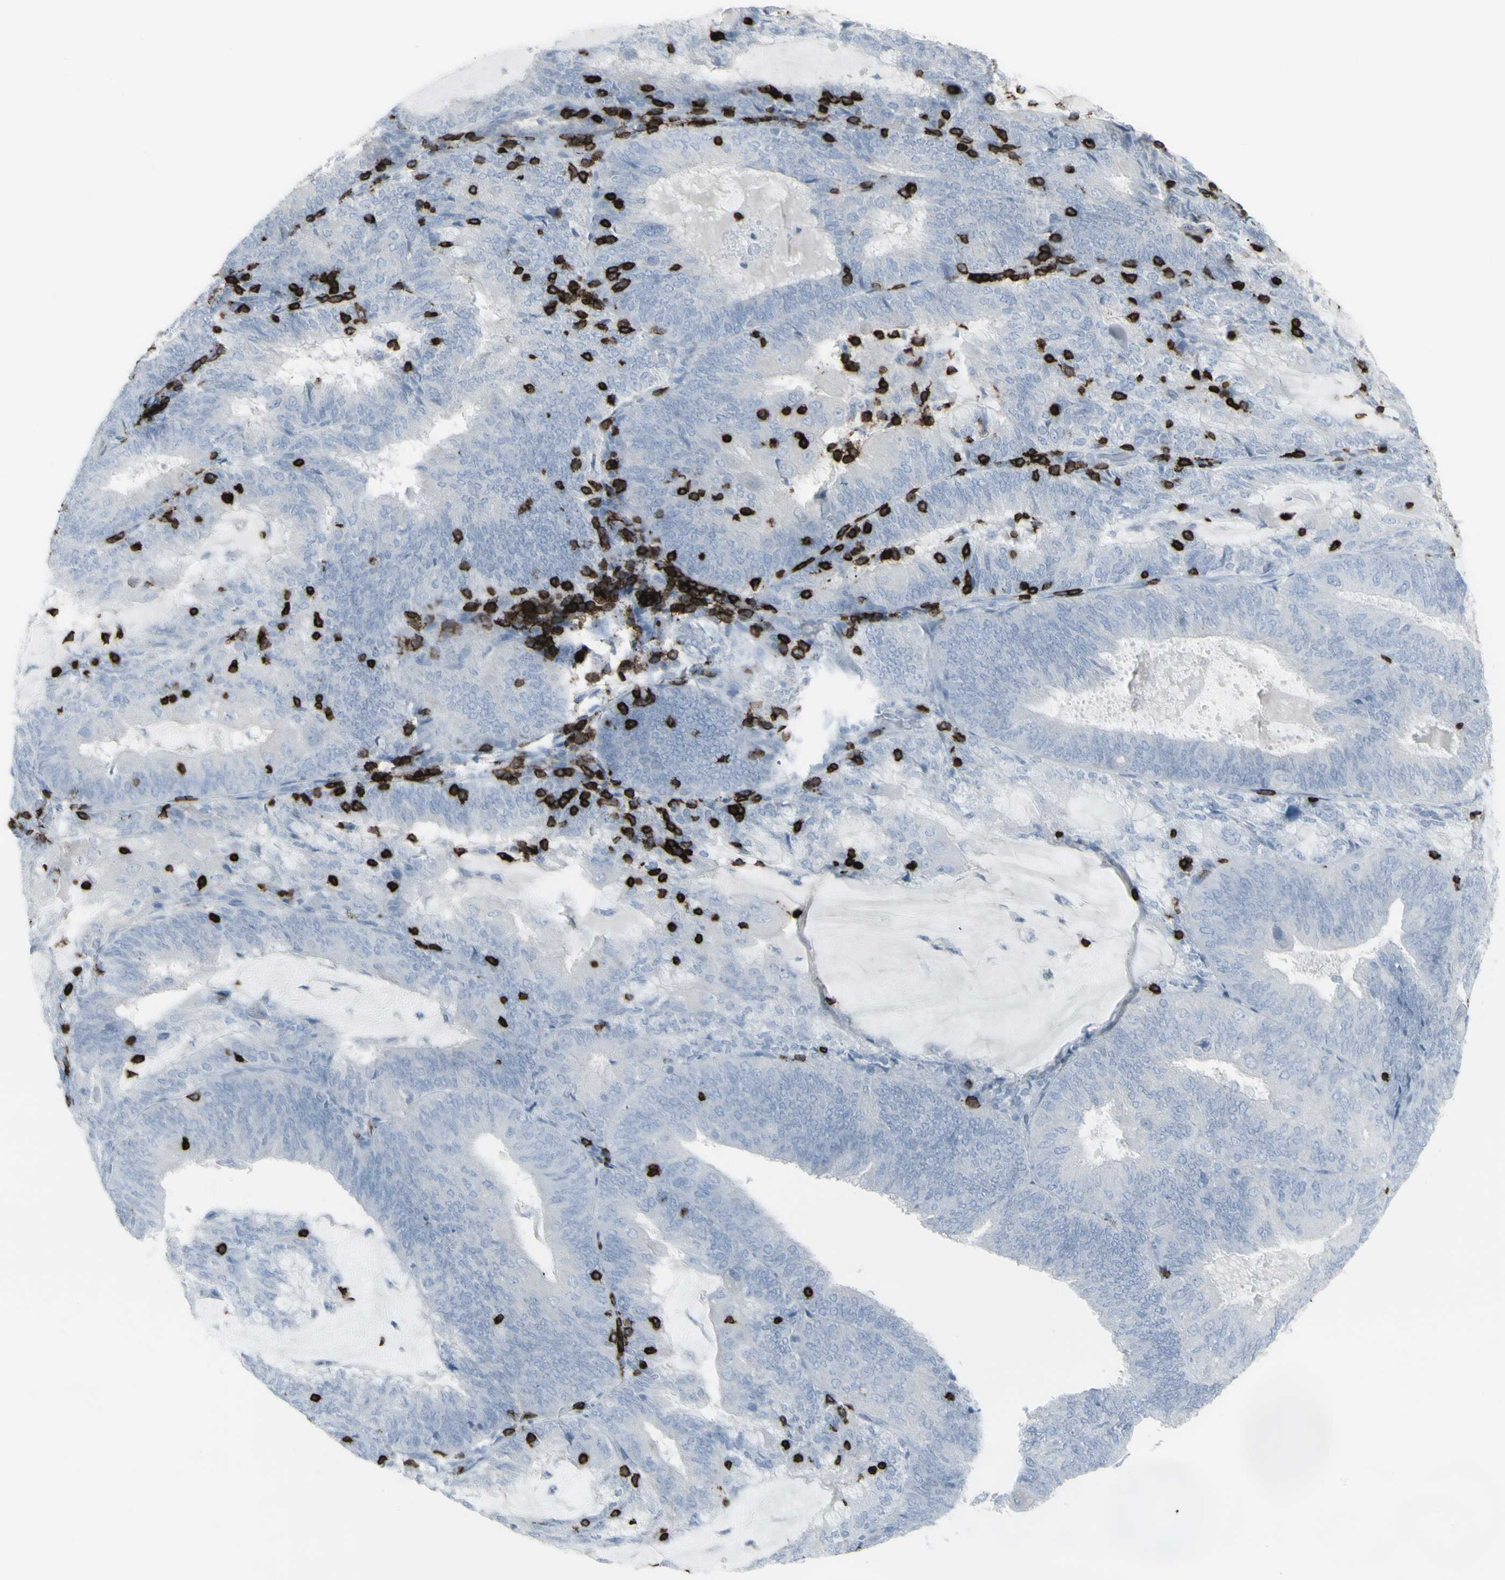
{"staining": {"intensity": "negative", "quantity": "none", "location": "none"}, "tissue": "endometrial cancer", "cell_type": "Tumor cells", "image_type": "cancer", "snomed": [{"axis": "morphology", "description": "Adenocarcinoma, NOS"}, {"axis": "topography", "description": "Endometrium"}], "caption": "High power microscopy photomicrograph of an immunohistochemistry (IHC) histopathology image of endometrial adenocarcinoma, revealing no significant positivity in tumor cells.", "gene": "CD247", "patient": {"sex": "female", "age": 81}}